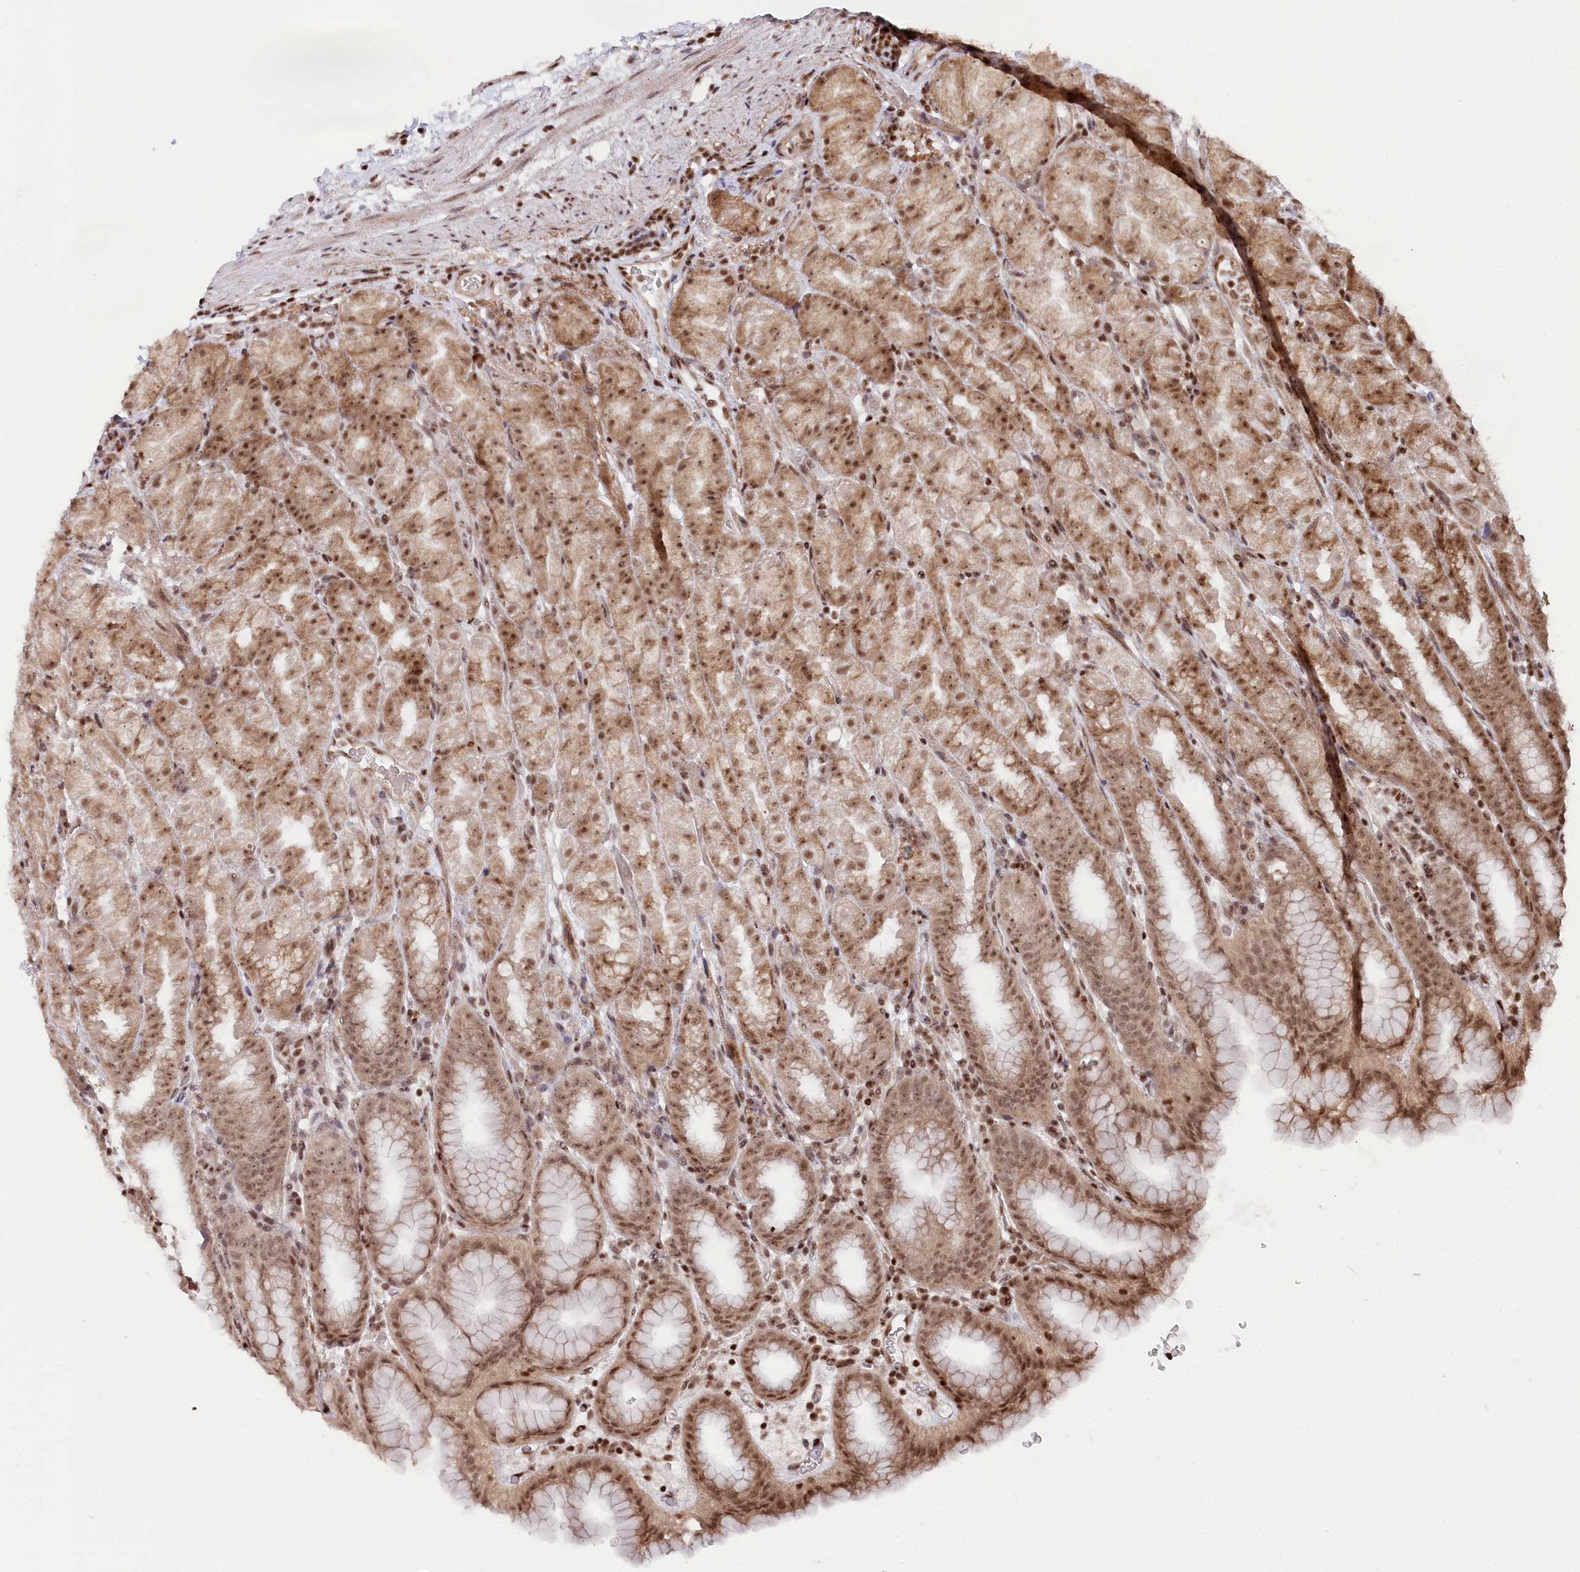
{"staining": {"intensity": "moderate", "quantity": ">75%", "location": "cytoplasmic/membranous,nuclear"}, "tissue": "stomach", "cell_type": "Glandular cells", "image_type": "normal", "snomed": [{"axis": "morphology", "description": "Normal tissue, NOS"}, {"axis": "topography", "description": "Stomach, upper"}], "caption": "Protein analysis of unremarkable stomach displays moderate cytoplasmic/membranous,nuclear expression in approximately >75% of glandular cells.", "gene": "CGGBP1", "patient": {"sex": "male", "age": 68}}